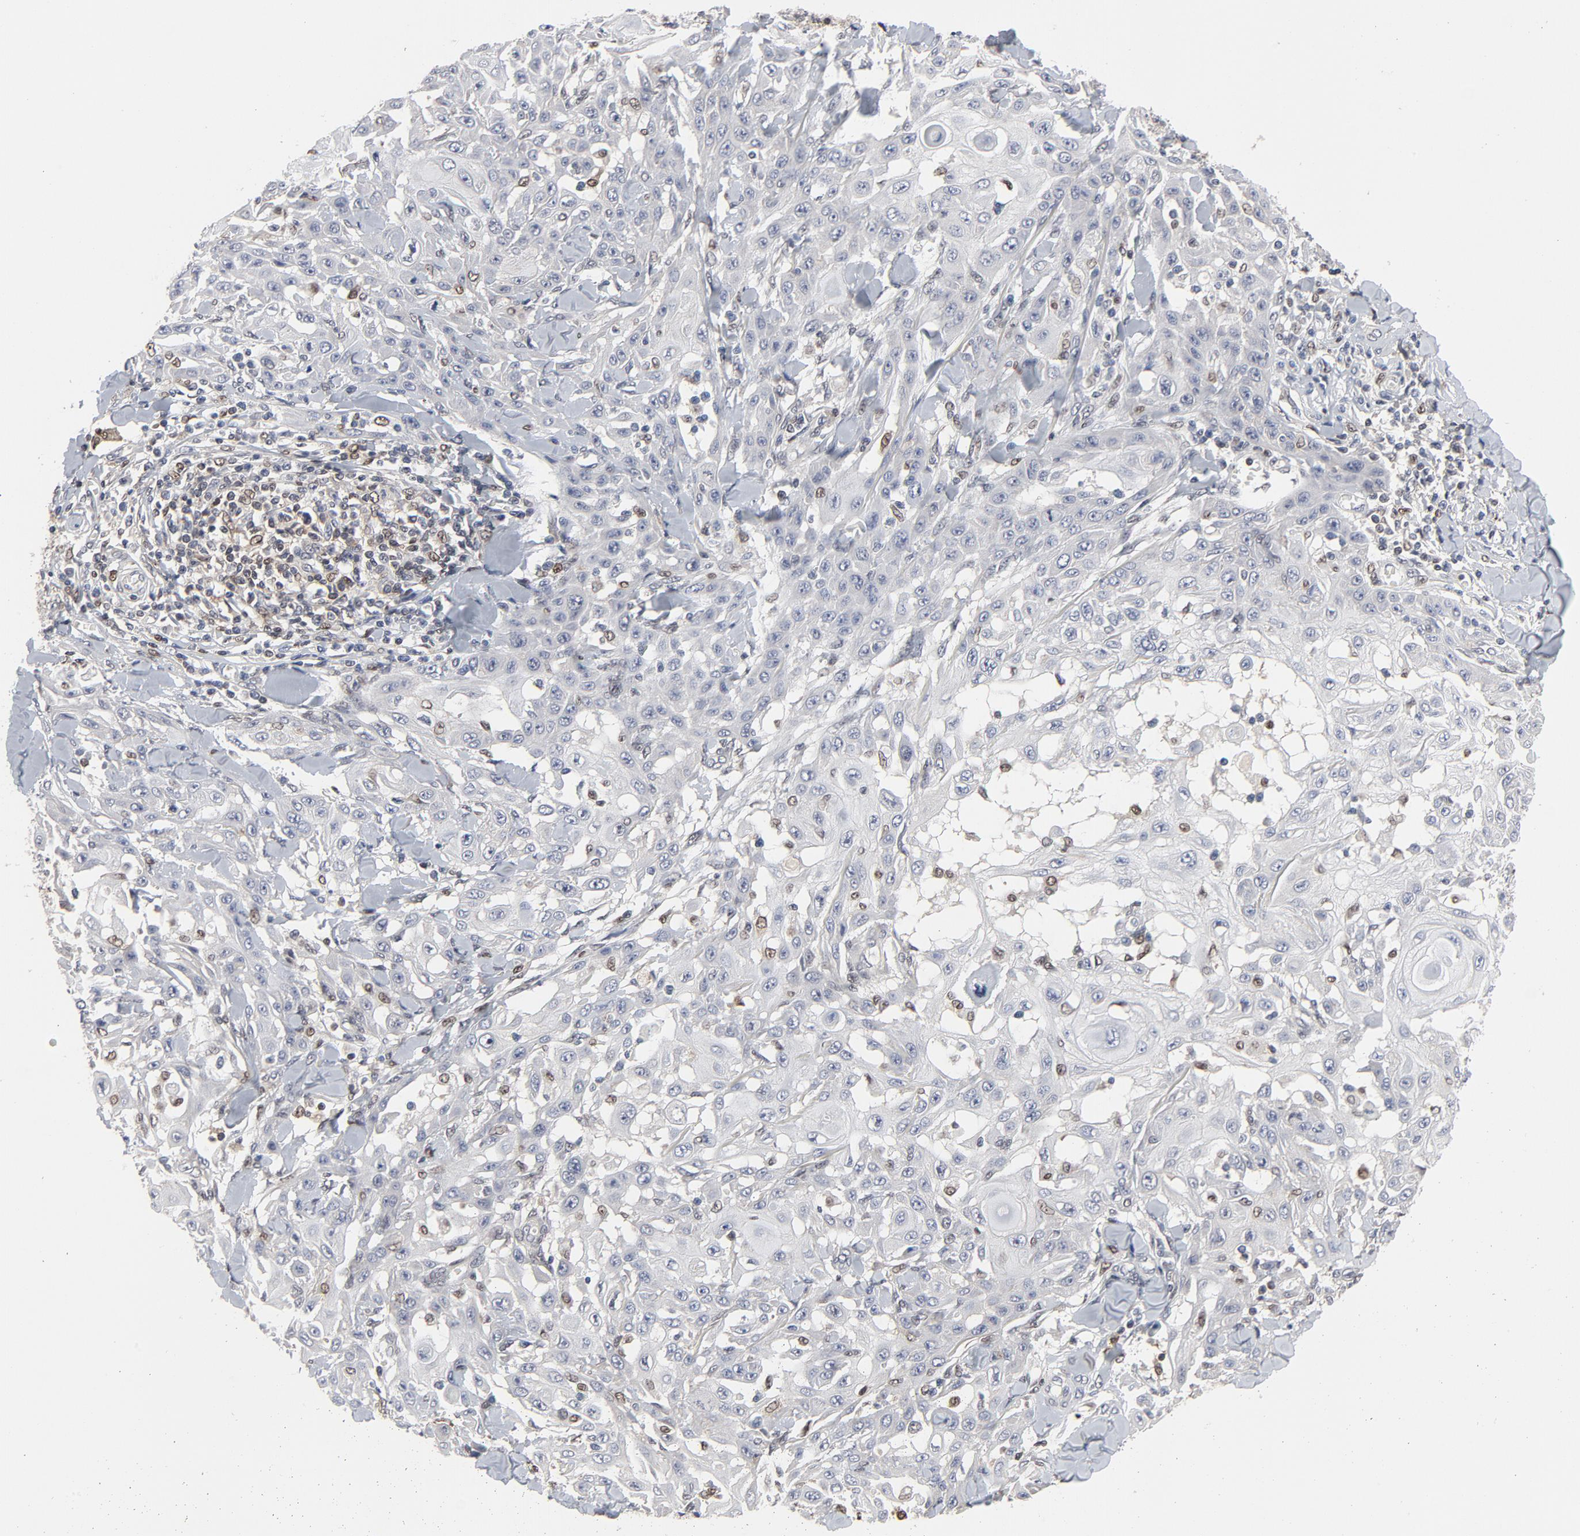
{"staining": {"intensity": "negative", "quantity": "none", "location": "none"}, "tissue": "skin cancer", "cell_type": "Tumor cells", "image_type": "cancer", "snomed": [{"axis": "morphology", "description": "Squamous cell carcinoma, NOS"}, {"axis": "topography", "description": "Skin"}], "caption": "Tumor cells are negative for protein expression in human skin cancer (squamous cell carcinoma).", "gene": "NFKB1", "patient": {"sex": "male", "age": 24}}